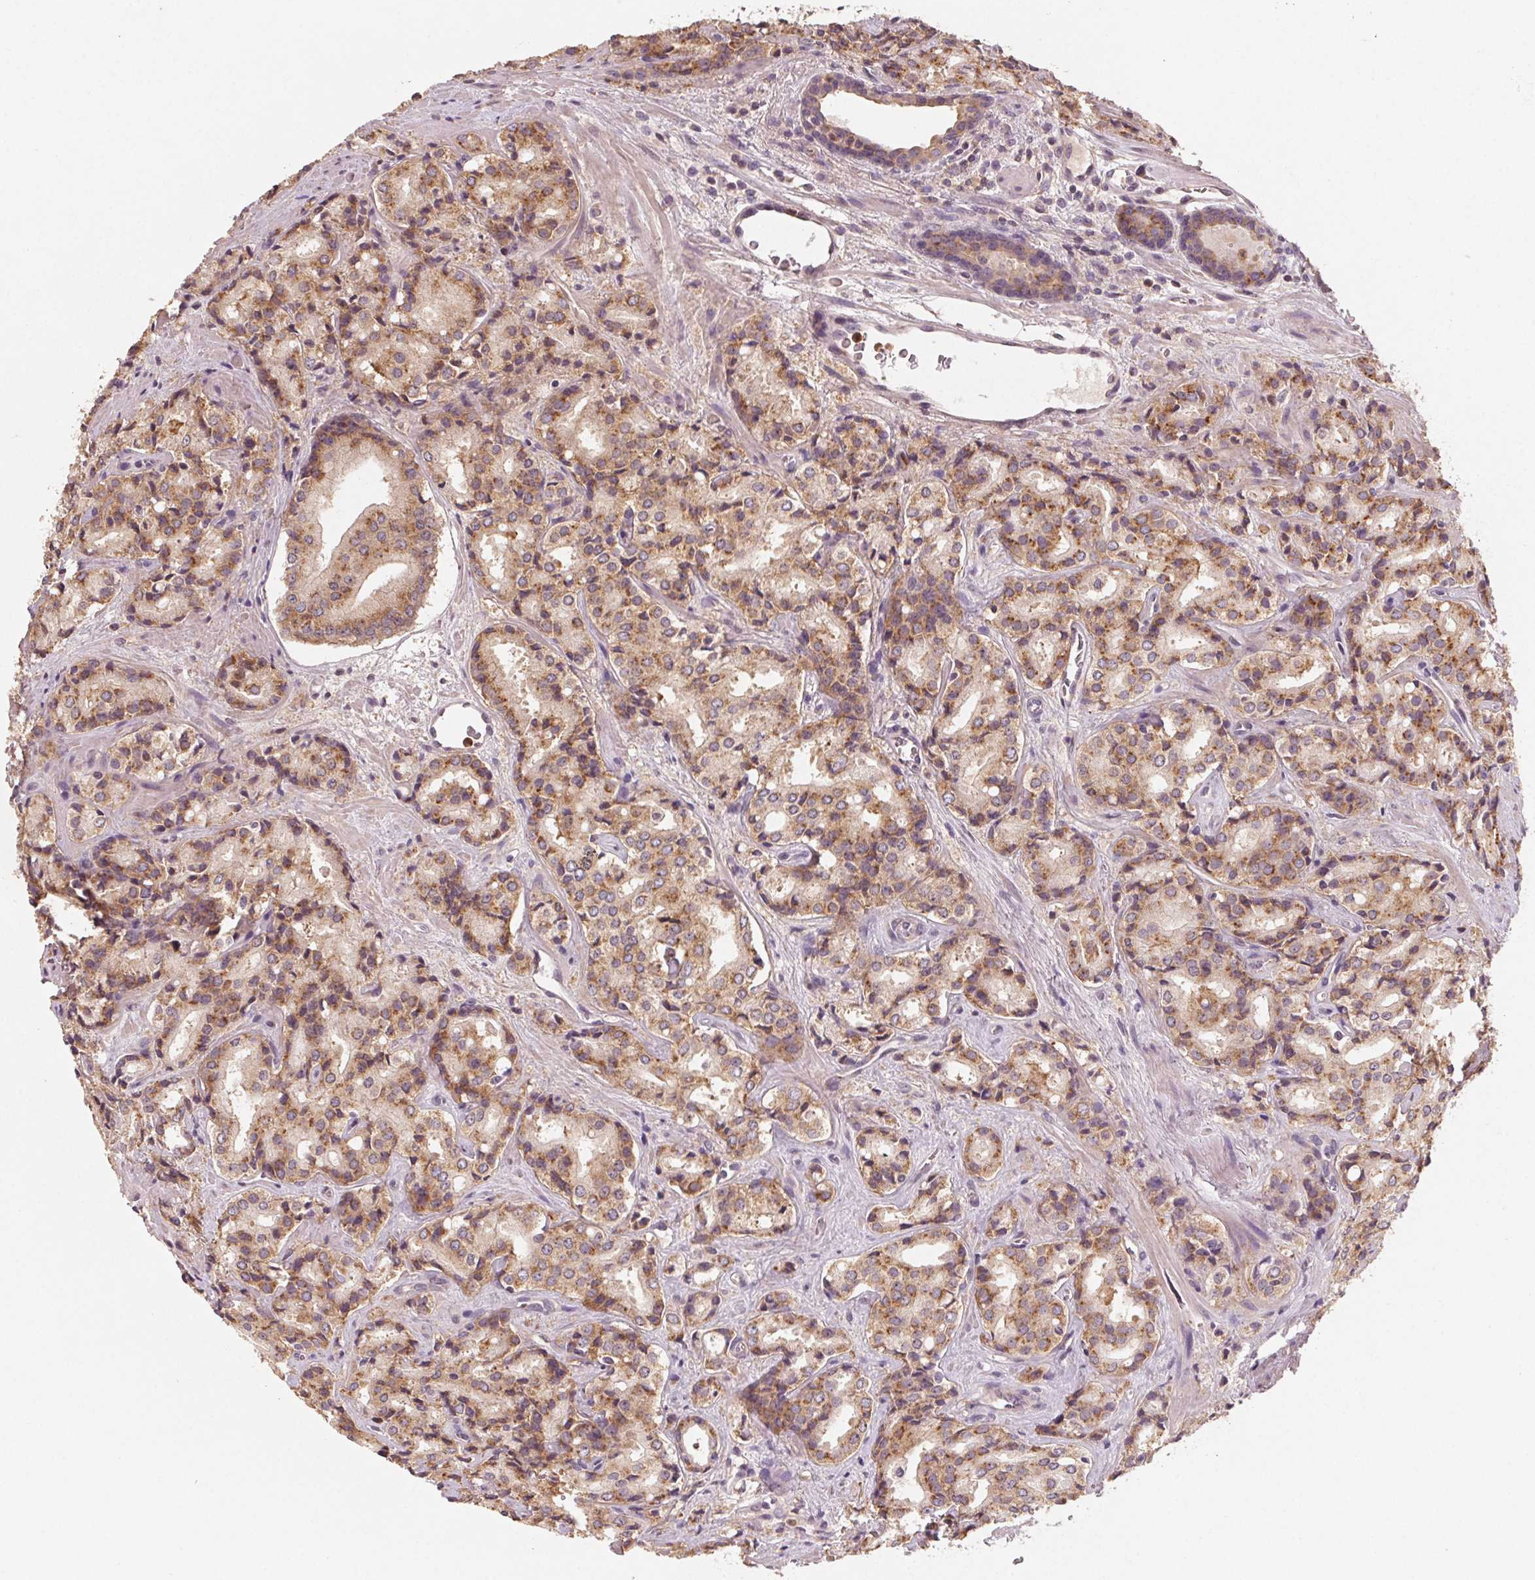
{"staining": {"intensity": "moderate", "quantity": ">75%", "location": "cytoplasmic/membranous"}, "tissue": "prostate cancer", "cell_type": "Tumor cells", "image_type": "cancer", "snomed": [{"axis": "morphology", "description": "Adenocarcinoma, Low grade"}, {"axis": "topography", "description": "Prostate"}], "caption": "This micrograph shows IHC staining of prostate adenocarcinoma (low-grade), with medium moderate cytoplasmic/membranous positivity in about >75% of tumor cells.", "gene": "AP1S1", "patient": {"sex": "male", "age": 56}}